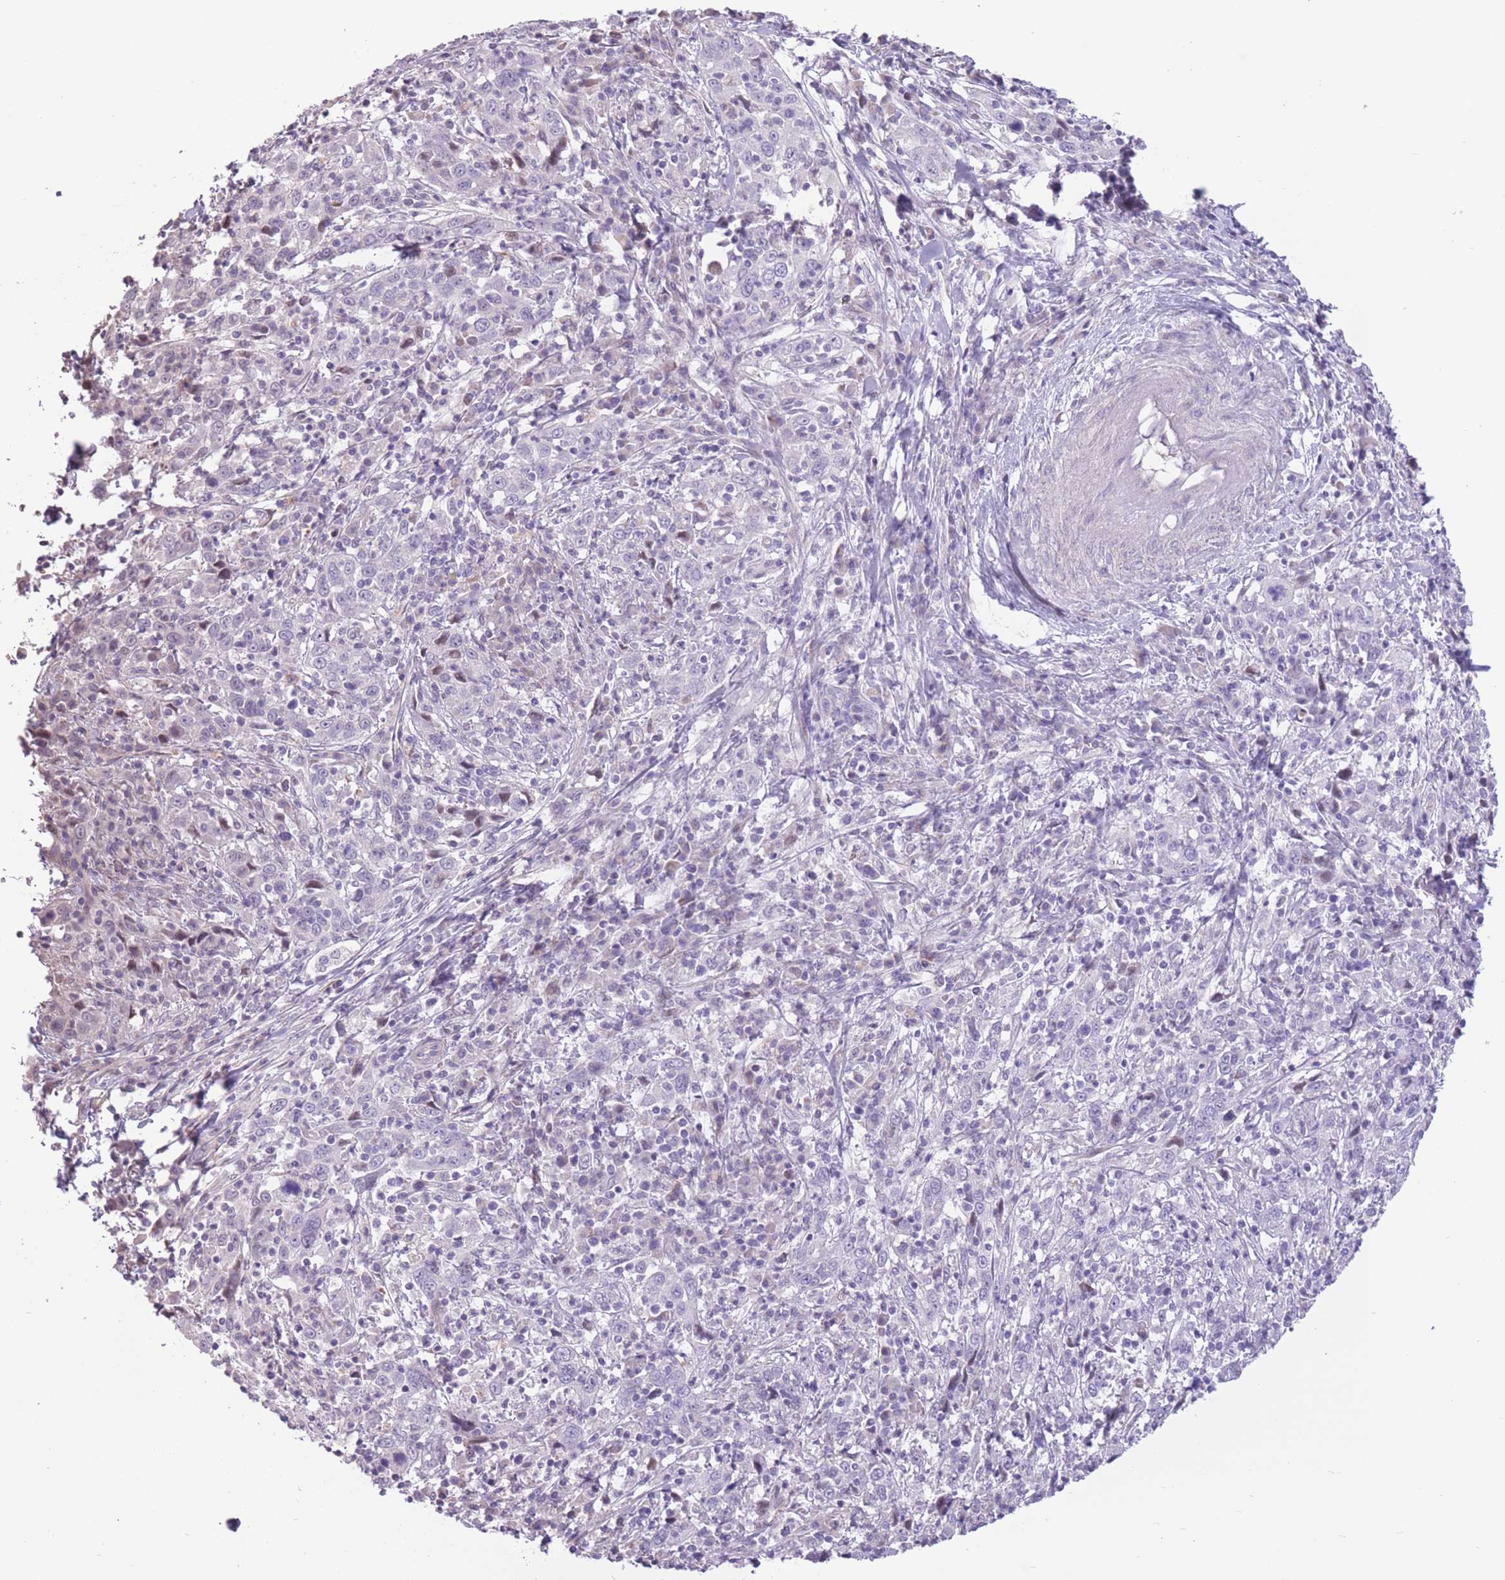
{"staining": {"intensity": "negative", "quantity": "none", "location": "none"}, "tissue": "cervical cancer", "cell_type": "Tumor cells", "image_type": "cancer", "snomed": [{"axis": "morphology", "description": "Squamous cell carcinoma, NOS"}, {"axis": "topography", "description": "Cervix"}], "caption": "Immunohistochemical staining of human cervical squamous cell carcinoma displays no significant positivity in tumor cells. Nuclei are stained in blue.", "gene": "WDR70", "patient": {"sex": "female", "age": 46}}